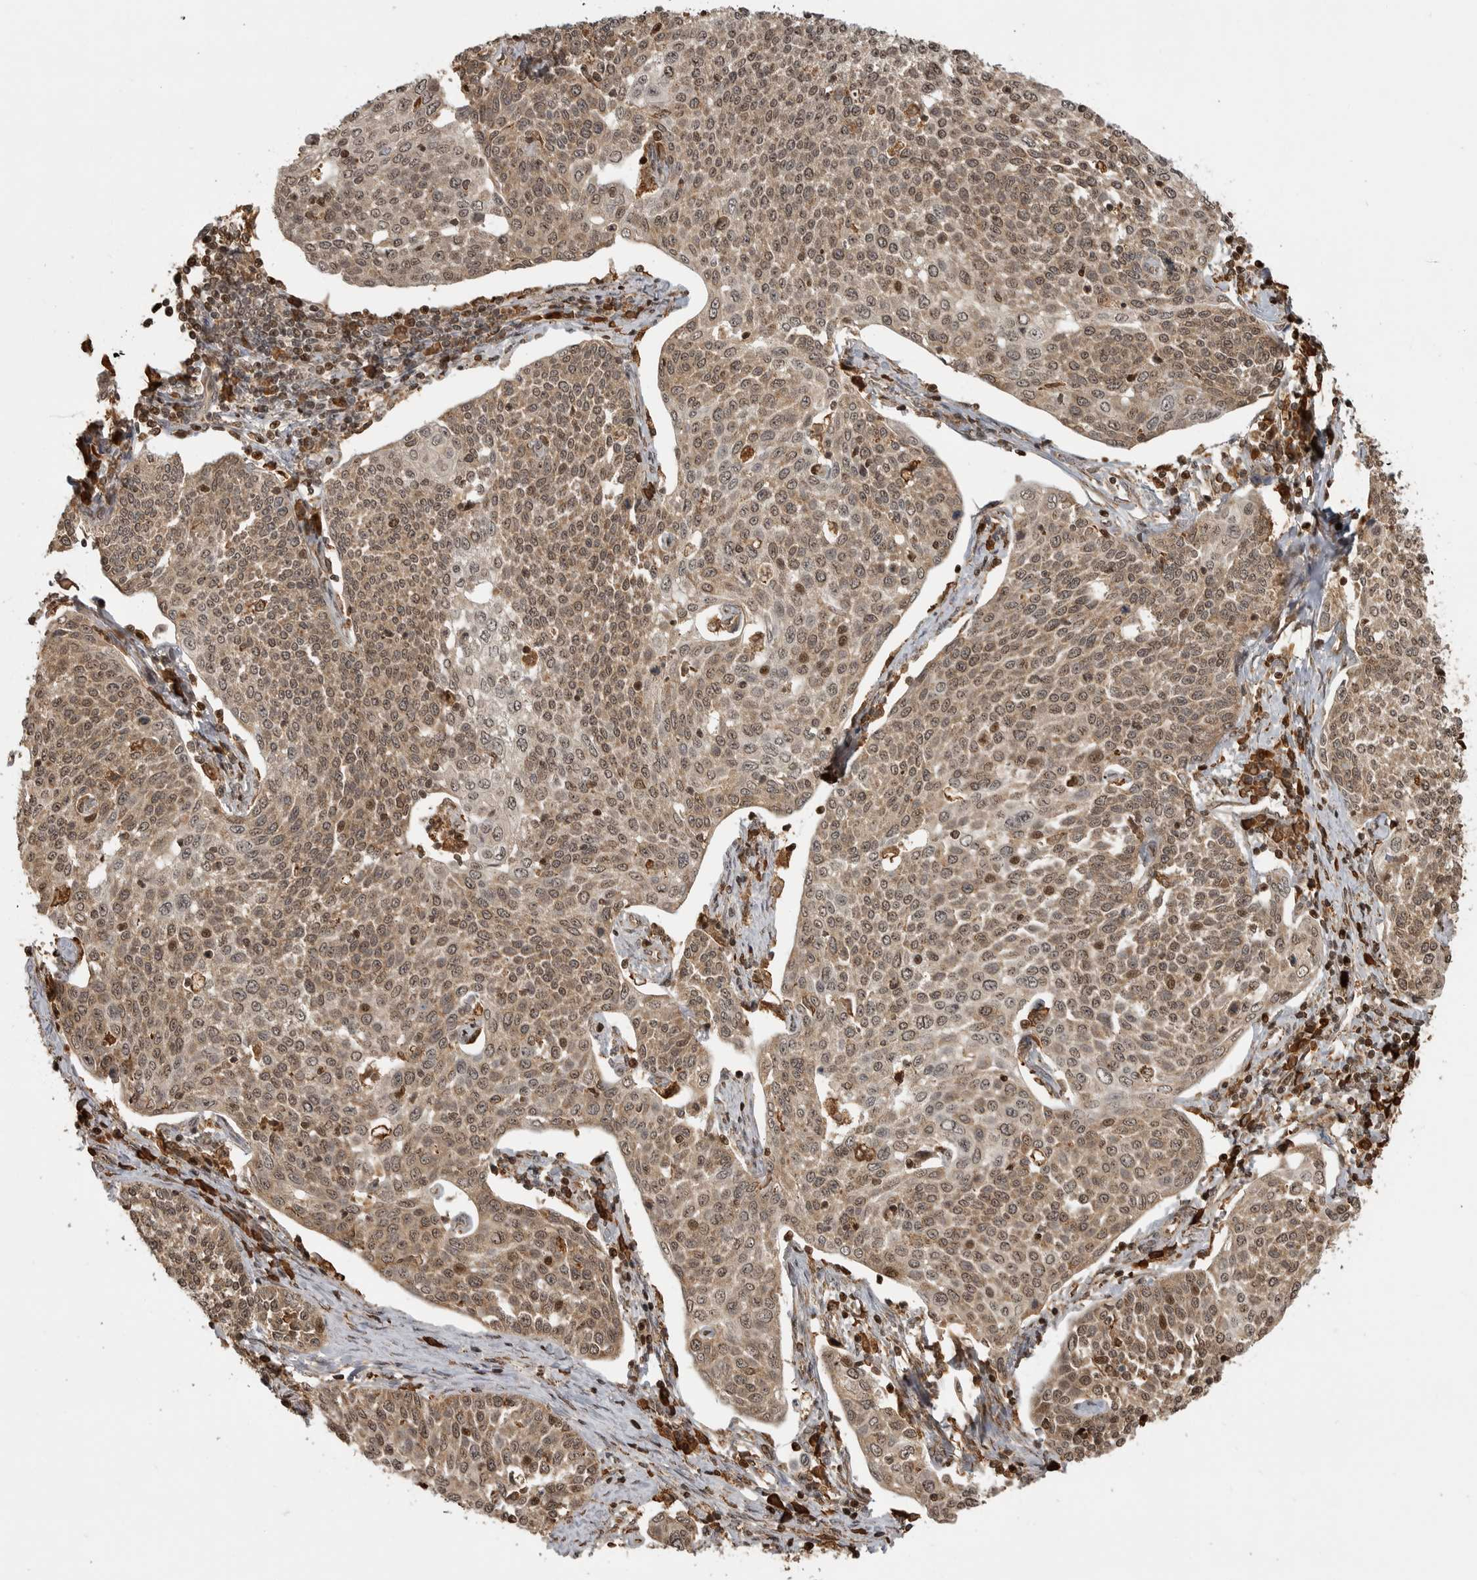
{"staining": {"intensity": "moderate", "quantity": ">75%", "location": "cytoplasmic/membranous,nuclear"}, "tissue": "cervical cancer", "cell_type": "Tumor cells", "image_type": "cancer", "snomed": [{"axis": "morphology", "description": "Squamous cell carcinoma, NOS"}, {"axis": "topography", "description": "Cervix"}], "caption": "High-power microscopy captured an immunohistochemistry (IHC) histopathology image of cervical cancer (squamous cell carcinoma), revealing moderate cytoplasmic/membranous and nuclear staining in about >75% of tumor cells.", "gene": "BMP2K", "patient": {"sex": "female", "age": 34}}